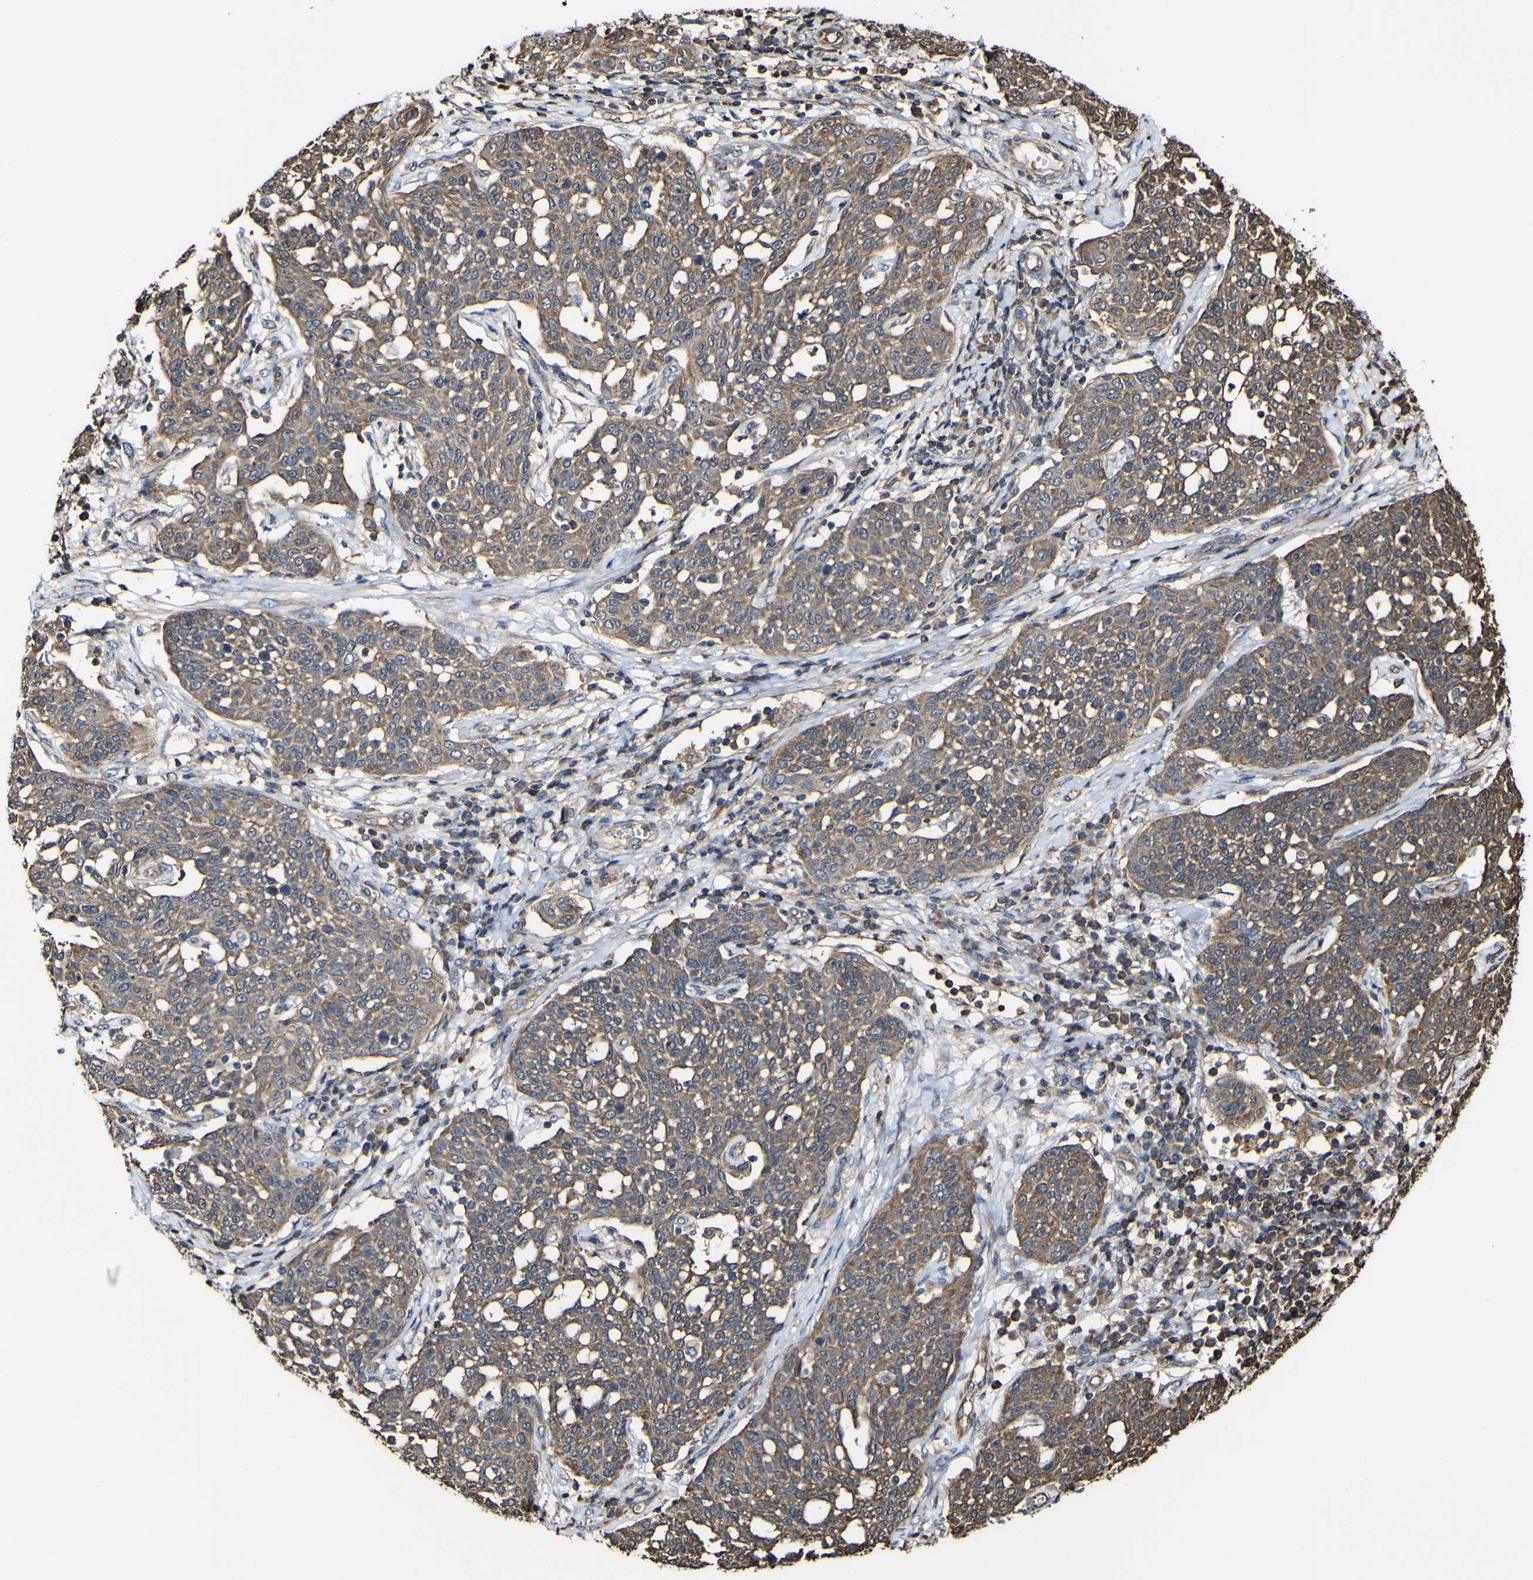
{"staining": {"intensity": "moderate", "quantity": ">75%", "location": "cytoplasmic/membranous"}, "tissue": "cervical cancer", "cell_type": "Tumor cells", "image_type": "cancer", "snomed": [{"axis": "morphology", "description": "Squamous cell carcinoma, NOS"}, {"axis": "topography", "description": "Cervix"}], "caption": "Immunohistochemical staining of human cervical cancer (squamous cell carcinoma) demonstrates medium levels of moderate cytoplasmic/membranous staining in about >75% of tumor cells. The staining was performed using DAB, with brown indicating positive protein expression. Nuclei are stained blue with hematoxylin.", "gene": "PTPRR", "patient": {"sex": "female", "age": 34}}